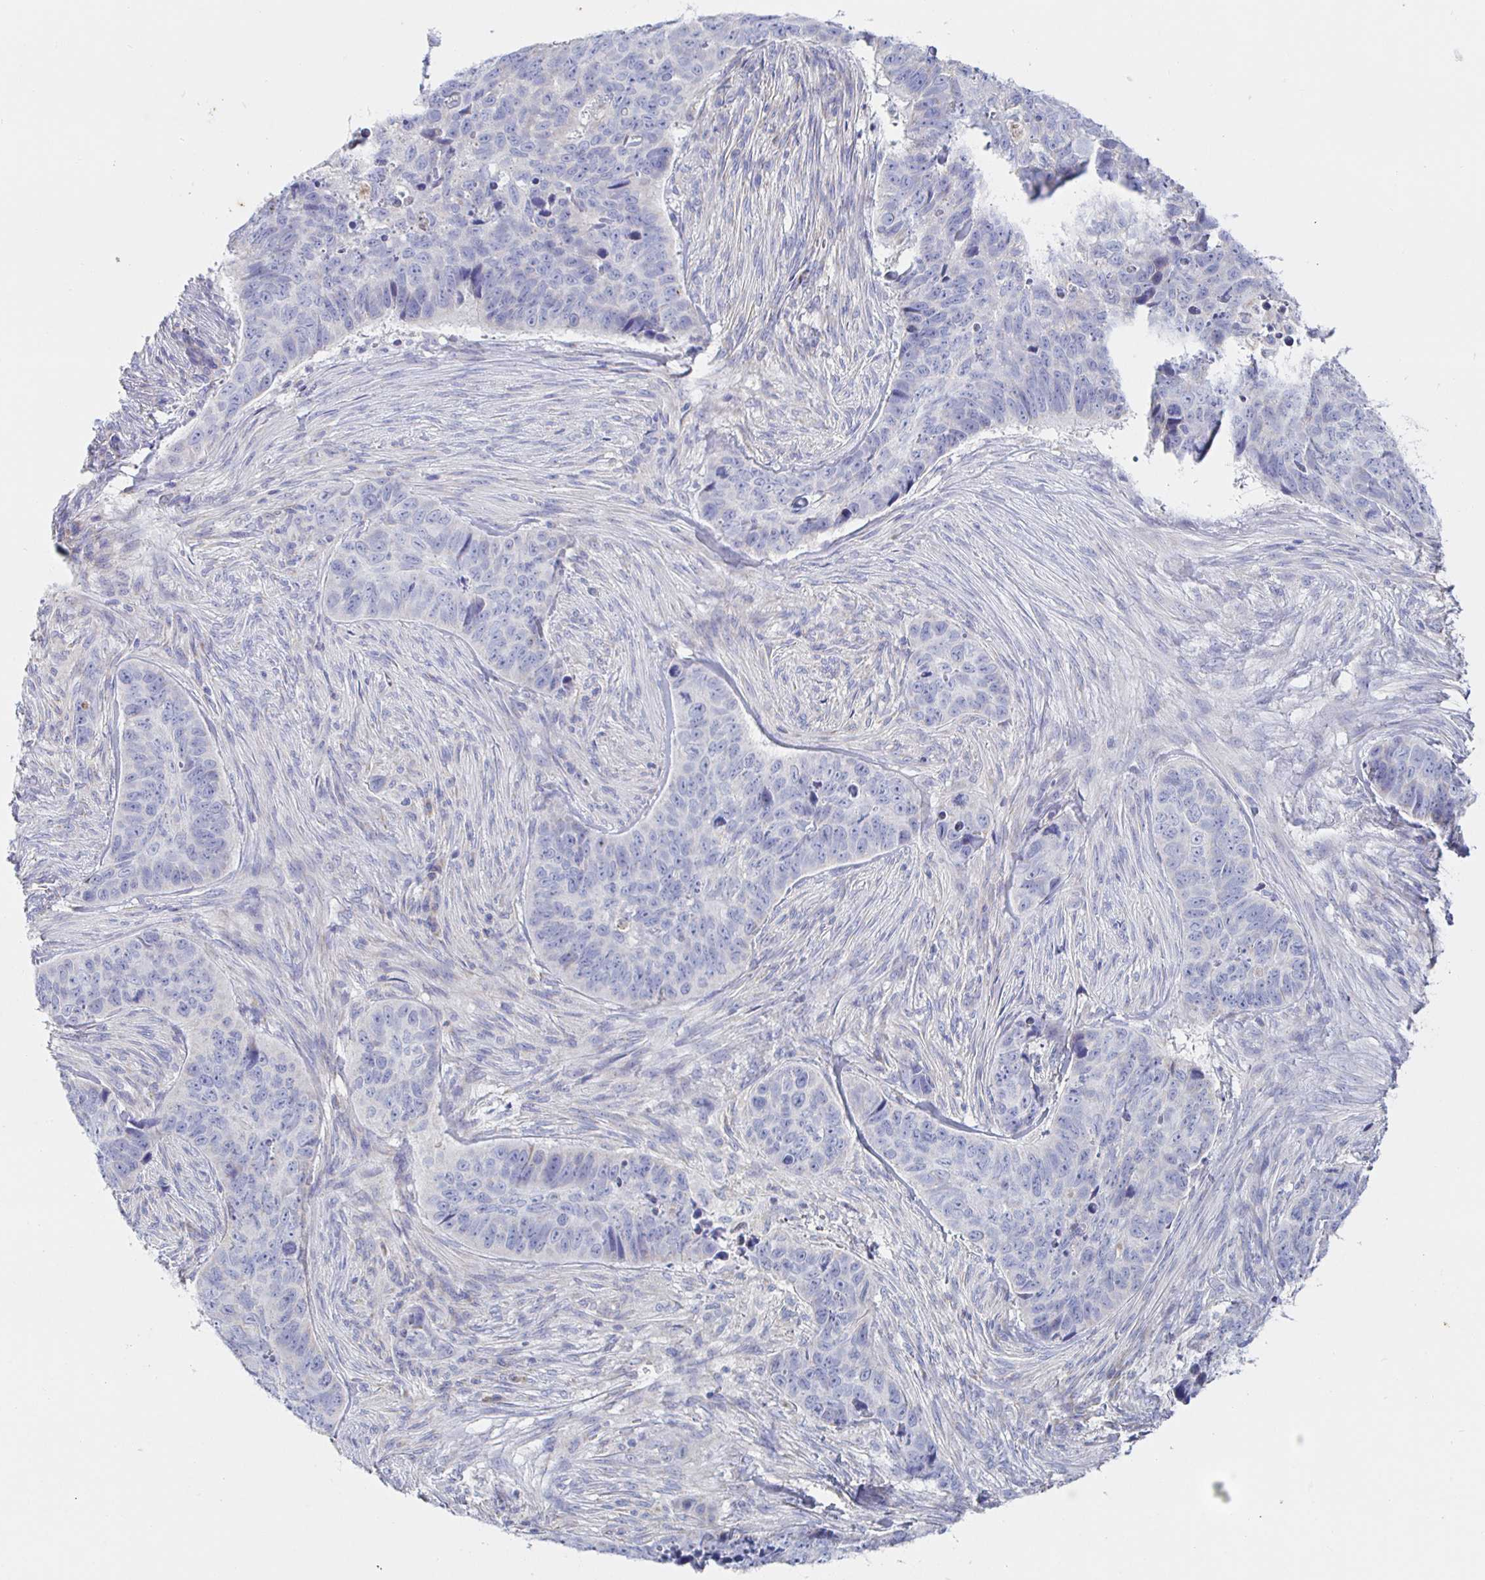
{"staining": {"intensity": "negative", "quantity": "none", "location": "none"}, "tissue": "skin cancer", "cell_type": "Tumor cells", "image_type": "cancer", "snomed": [{"axis": "morphology", "description": "Basal cell carcinoma"}, {"axis": "topography", "description": "Skin"}], "caption": "Immunohistochemical staining of skin cancer reveals no significant staining in tumor cells.", "gene": "SYNGR4", "patient": {"sex": "female", "age": 82}}